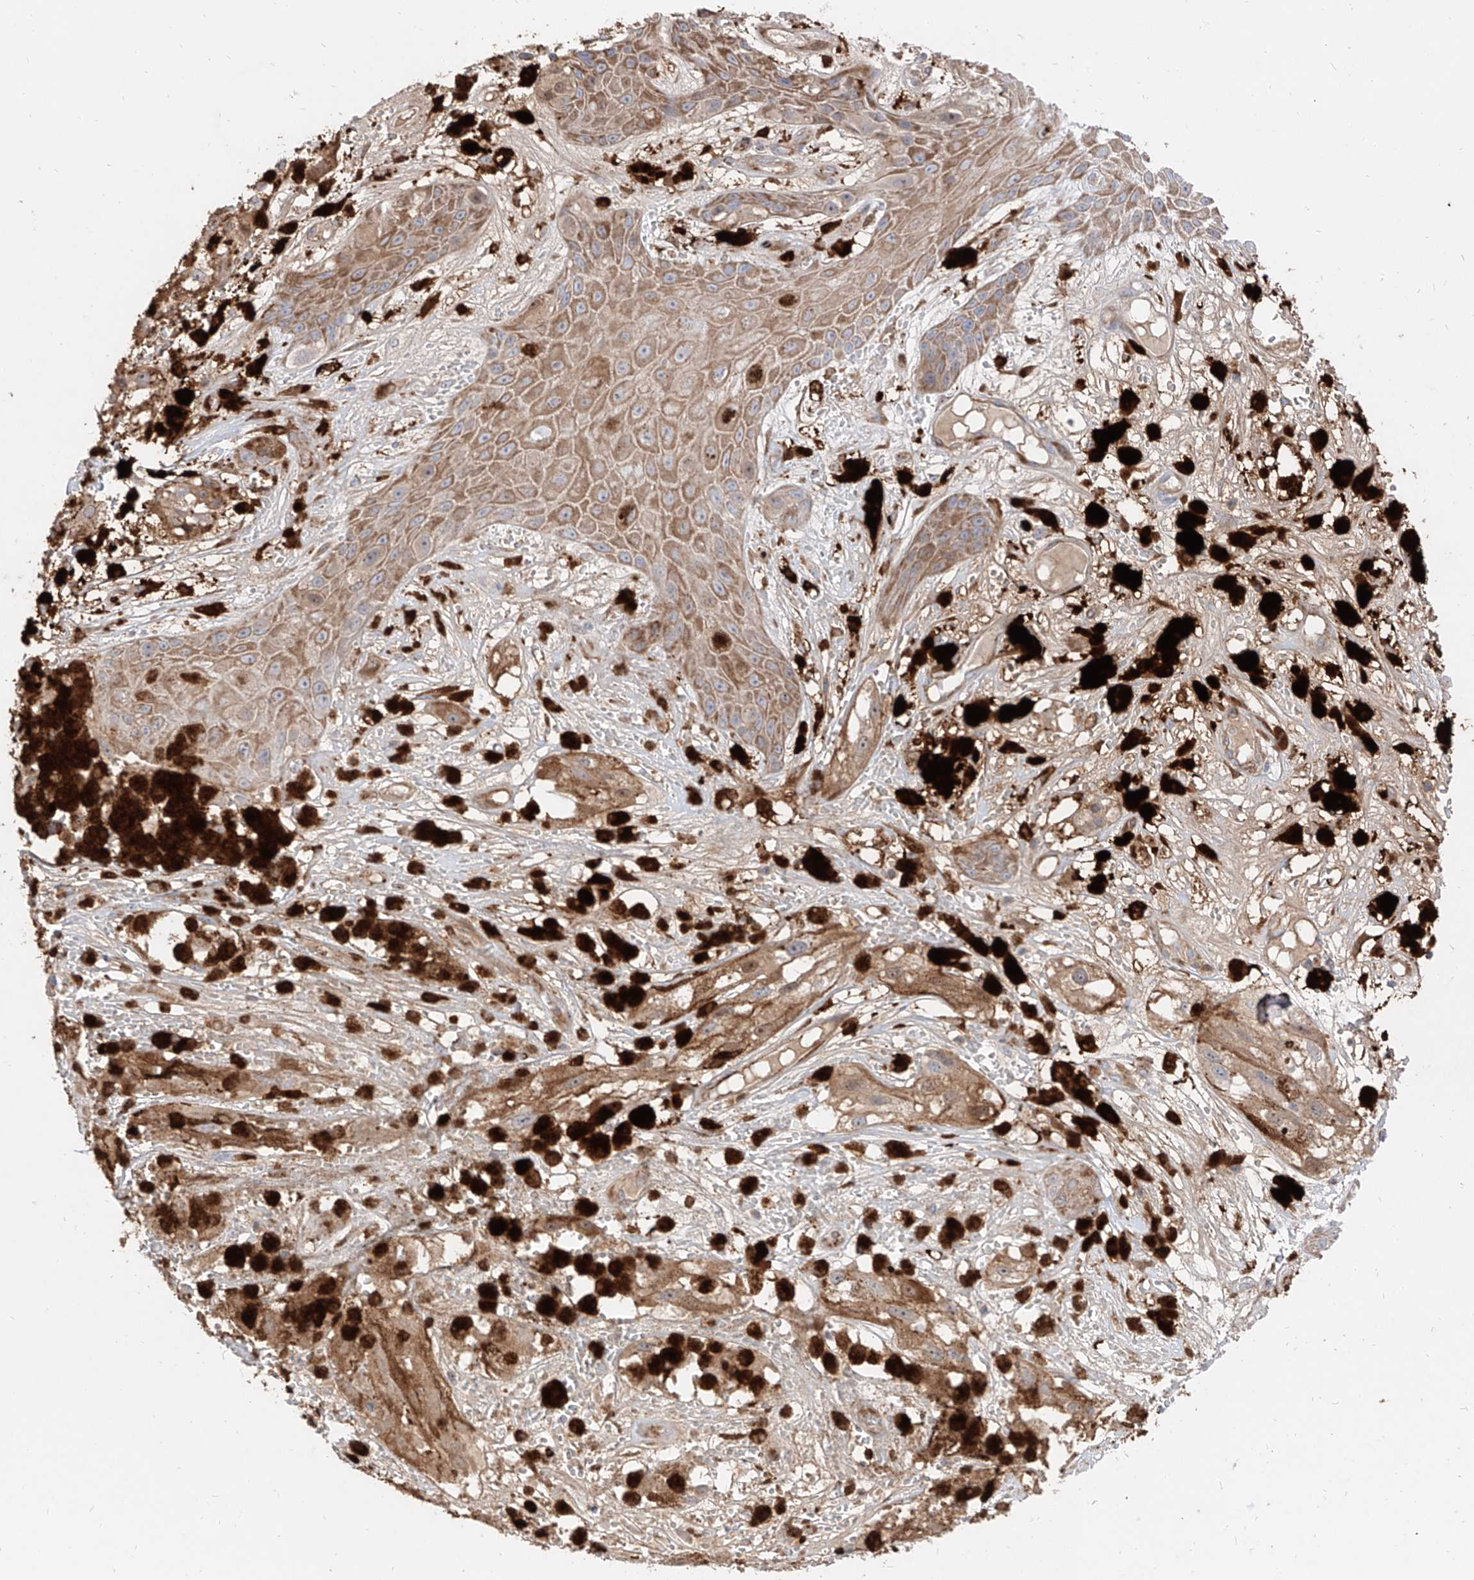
{"staining": {"intensity": "negative", "quantity": "none", "location": "none"}, "tissue": "melanoma", "cell_type": "Tumor cells", "image_type": "cancer", "snomed": [{"axis": "morphology", "description": "Malignant melanoma, NOS"}, {"axis": "topography", "description": "Skin"}], "caption": "An immunohistochemistry micrograph of melanoma is shown. There is no staining in tumor cells of melanoma.", "gene": "KYNU", "patient": {"sex": "male", "age": 88}}